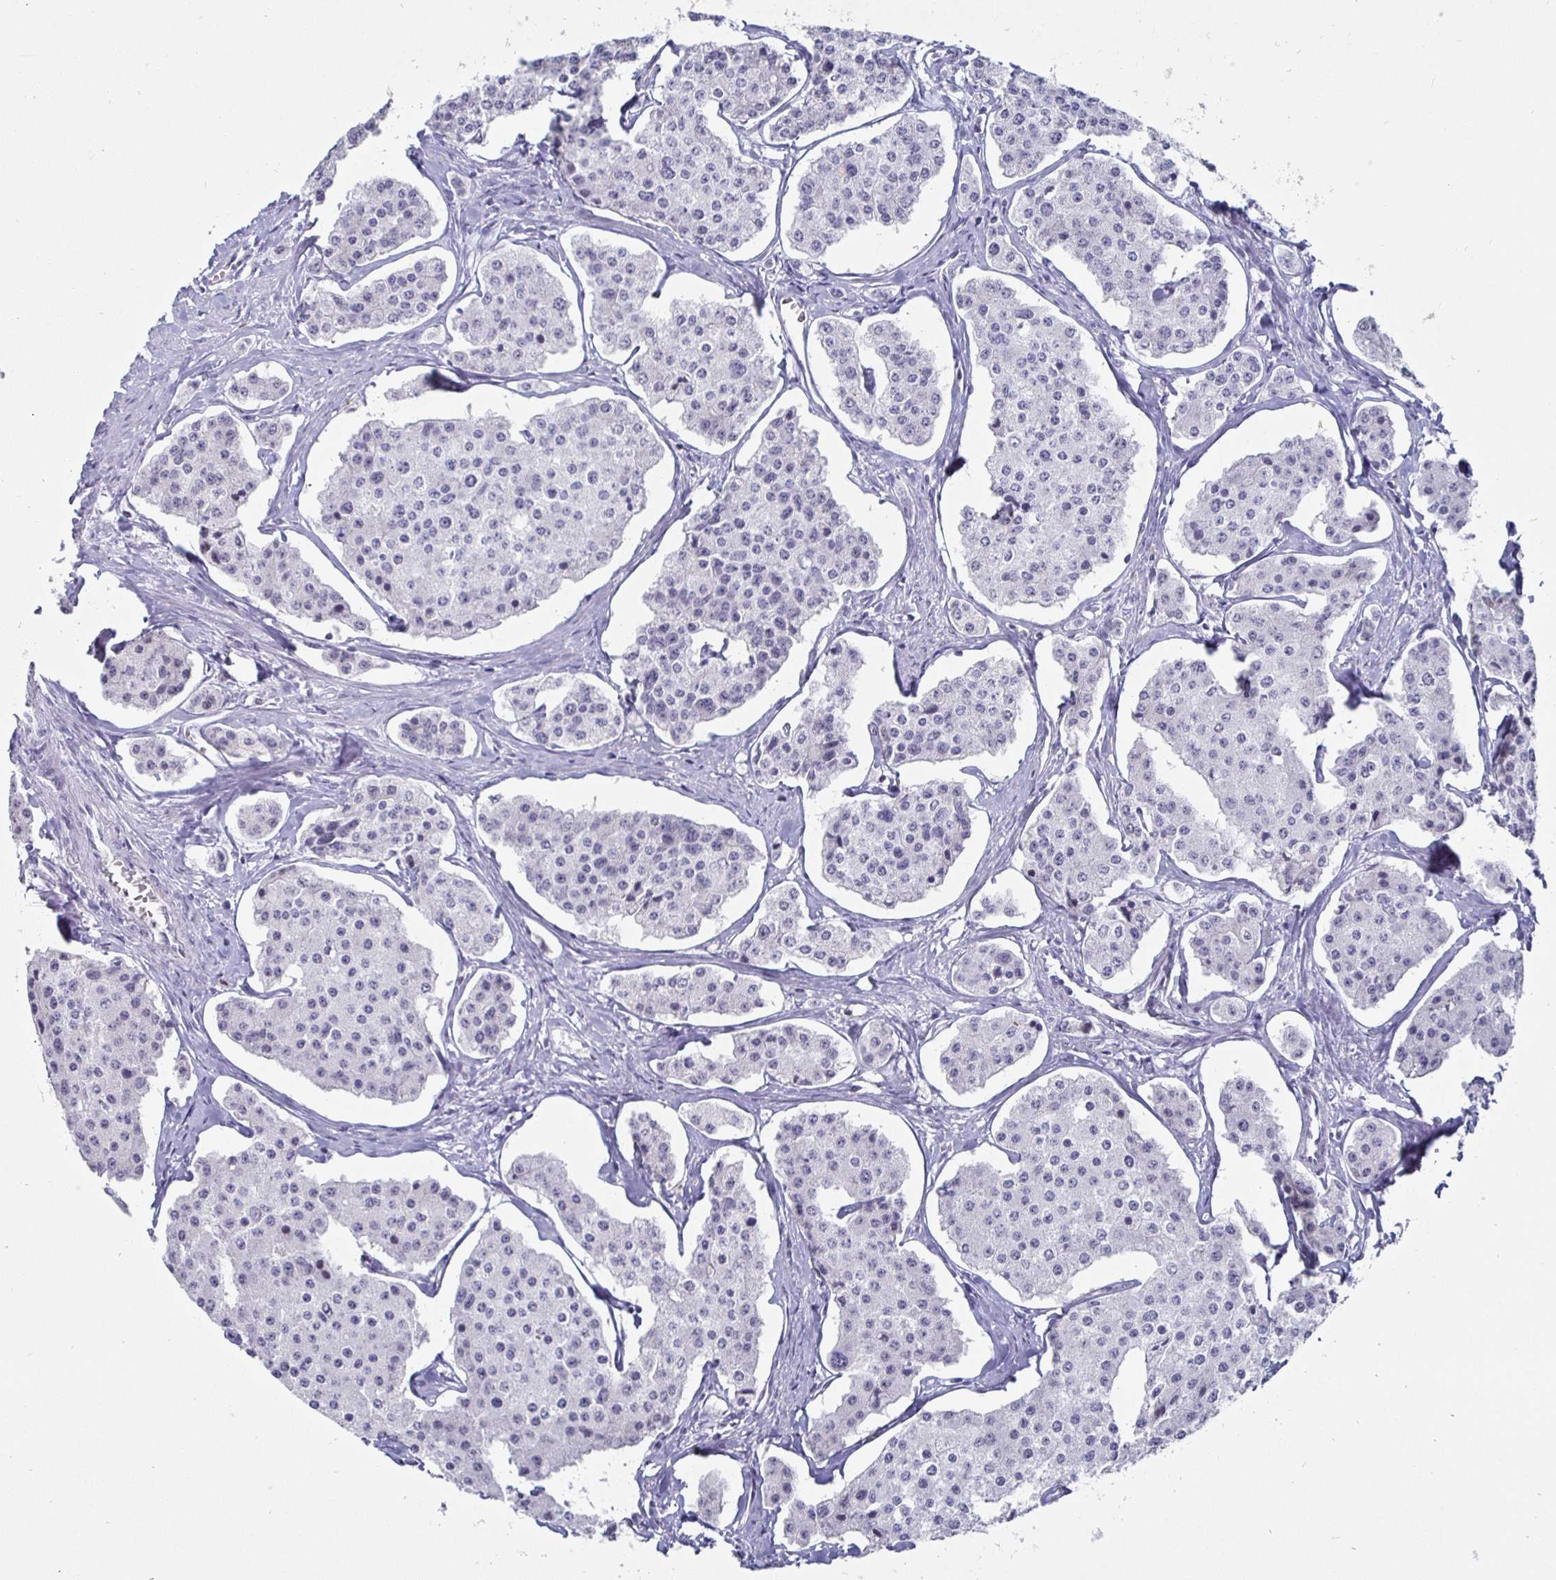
{"staining": {"intensity": "negative", "quantity": "none", "location": "none"}, "tissue": "carcinoid", "cell_type": "Tumor cells", "image_type": "cancer", "snomed": [{"axis": "morphology", "description": "Carcinoid, malignant, NOS"}, {"axis": "topography", "description": "Small intestine"}], "caption": "Protein analysis of carcinoid shows no significant expression in tumor cells.", "gene": "OOSP2", "patient": {"sex": "female", "age": 65}}